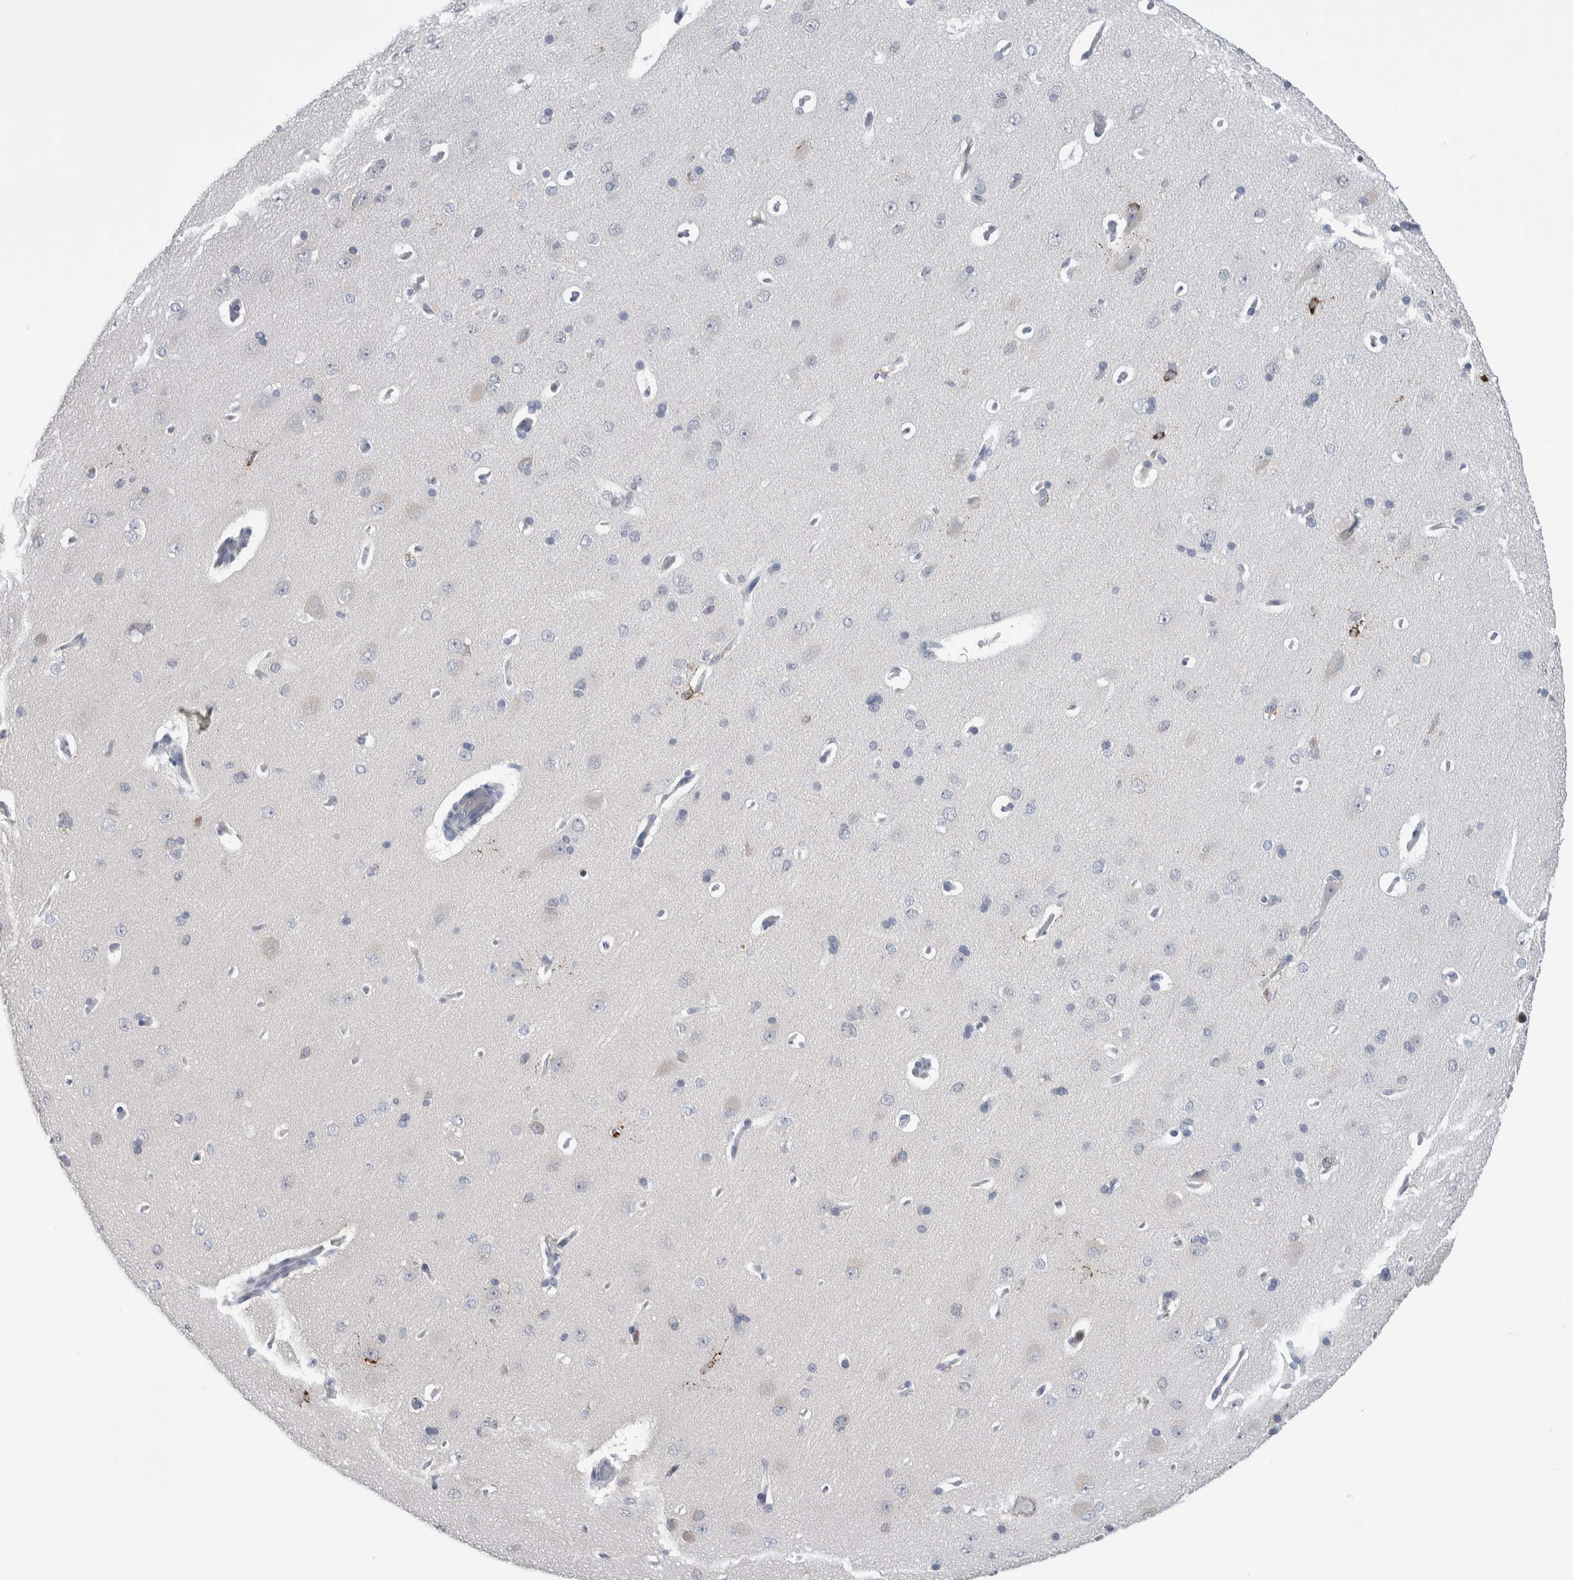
{"staining": {"intensity": "weak", "quantity": "25%-75%", "location": "cytoplasmic/membranous"}, "tissue": "cerebral cortex", "cell_type": "Endothelial cells", "image_type": "normal", "snomed": [{"axis": "morphology", "description": "Normal tissue, NOS"}, {"axis": "topography", "description": "Cerebral cortex"}], "caption": "About 25%-75% of endothelial cells in benign cerebral cortex reveal weak cytoplasmic/membranous protein expression as visualized by brown immunohistochemical staining.", "gene": "LURAP1L", "patient": {"sex": "male", "age": 62}}